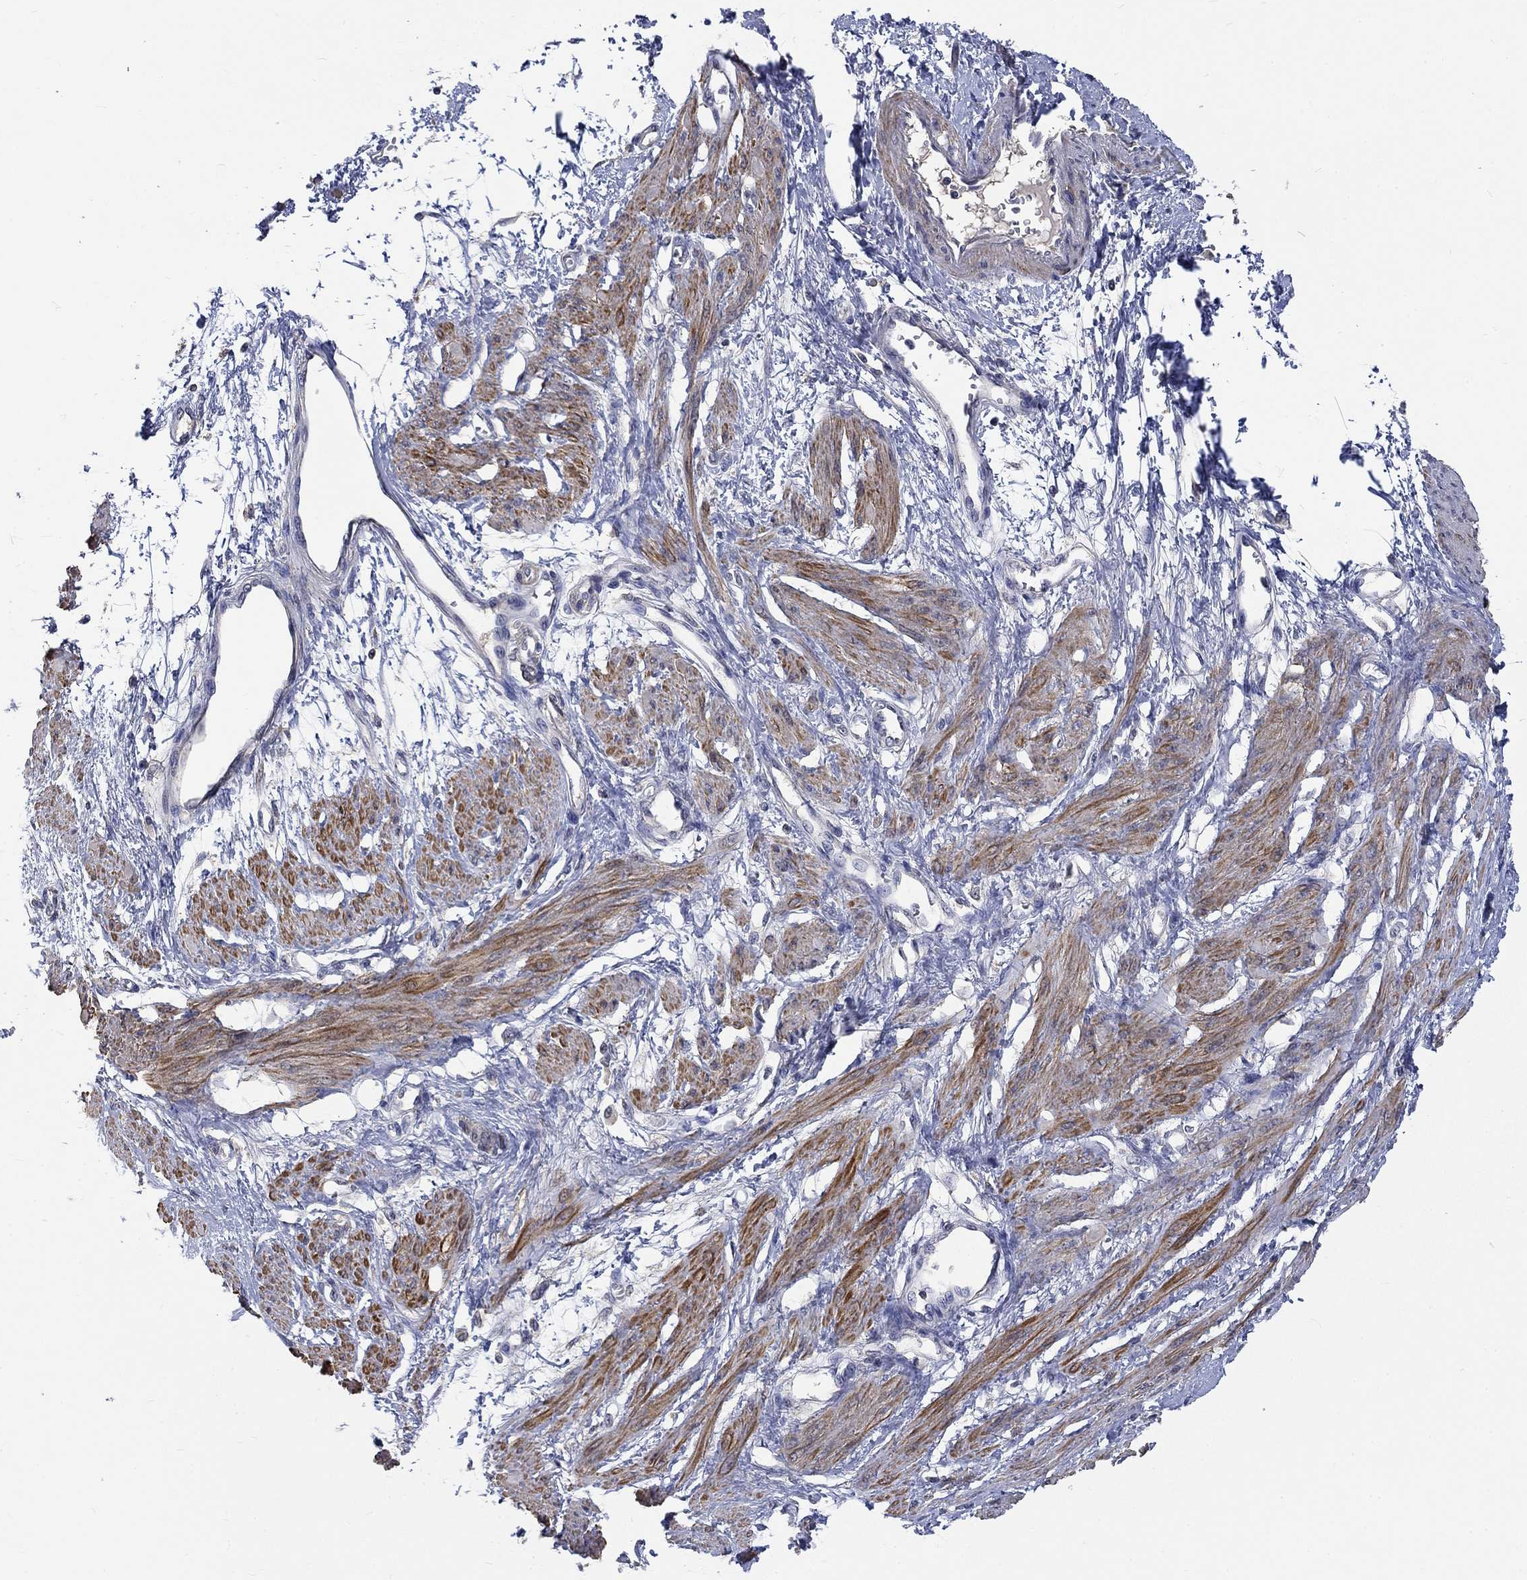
{"staining": {"intensity": "moderate", "quantity": "25%-75%", "location": "cytoplasmic/membranous"}, "tissue": "smooth muscle", "cell_type": "Smooth muscle cells", "image_type": "normal", "snomed": [{"axis": "morphology", "description": "Normal tissue, NOS"}, {"axis": "topography", "description": "Smooth muscle"}, {"axis": "topography", "description": "Uterus"}], "caption": "Protein staining by immunohistochemistry demonstrates moderate cytoplasmic/membranous staining in about 25%-75% of smooth muscle cells in normal smooth muscle.", "gene": "ZBTB18", "patient": {"sex": "female", "age": 39}}